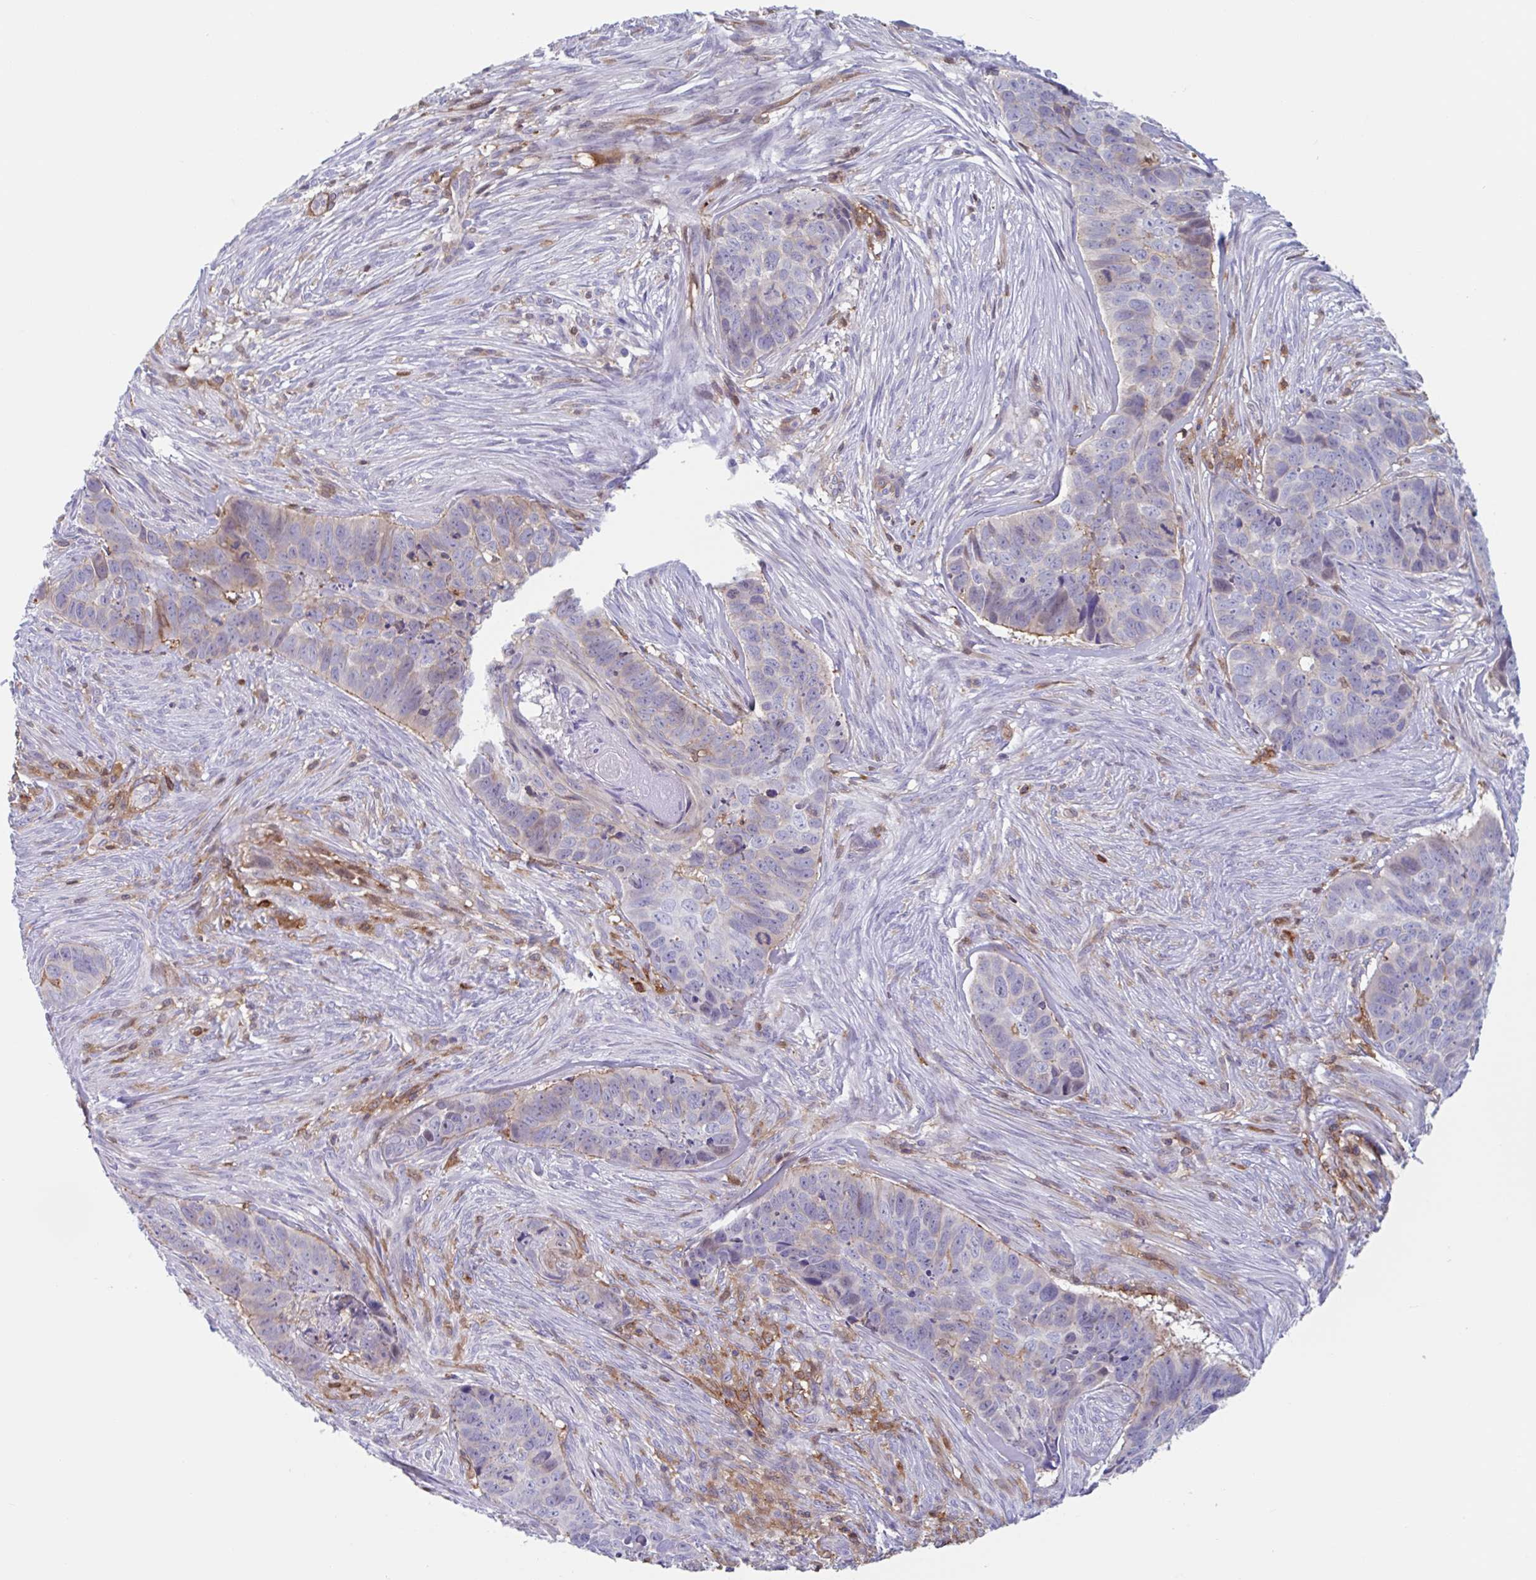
{"staining": {"intensity": "weak", "quantity": "<25%", "location": "cytoplasmic/membranous"}, "tissue": "skin cancer", "cell_type": "Tumor cells", "image_type": "cancer", "snomed": [{"axis": "morphology", "description": "Basal cell carcinoma"}, {"axis": "topography", "description": "Skin"}], "caption": "High magnification brightfield microscopy of skin basal cell carcinoma stained with DAB (3,3'-diaminobenzidine) (brown) and counterstained with hematoxylin (blue): tumor cells show no significant expression.", "gene": "EFHD1", "patient": {"sex": "female", "age": 82}}